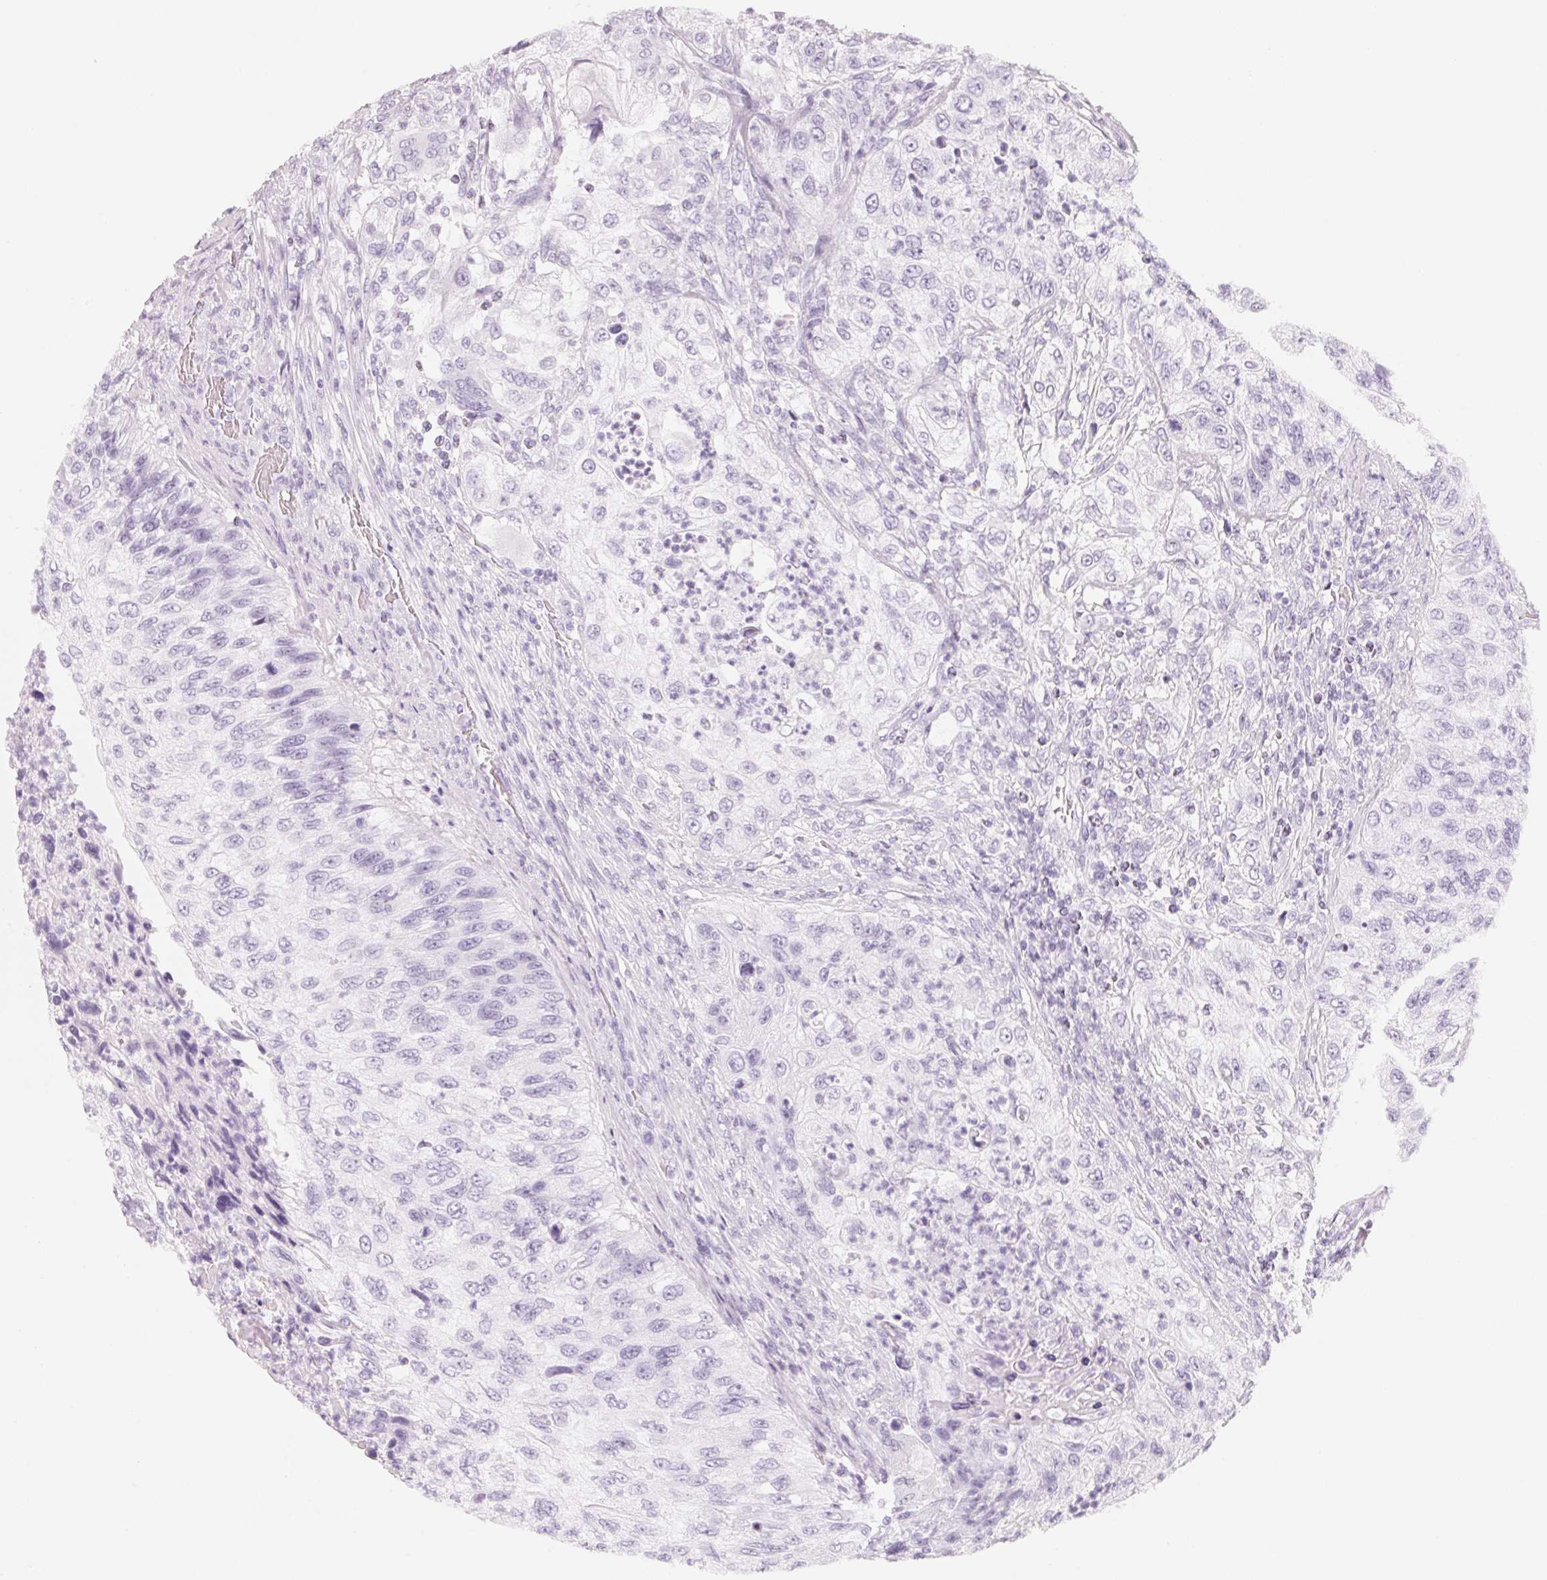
{"staining": {"intensity": "negative", "quantity": "none", "location": "none"}, "tissue": "urothelial cancer", "cell_type": "Tumor cells", "image_type": "cancer", "snomed": [{"axis": "morphology", "description": "Urothelial carcinoma, High grade"}, {"axis": "topography", "description": "Urinary bladder"}], "caption": "Micrograph shows no protein positivity in tumor cells of urothelial cancer tissue. Brightfield microscopy of immunohistochemistry stained with DAB (brown) and hematoxylin (blue), captured at high magnification.", "gene": "CFHR2", "patient": {"sex": "female", "age": 60}}